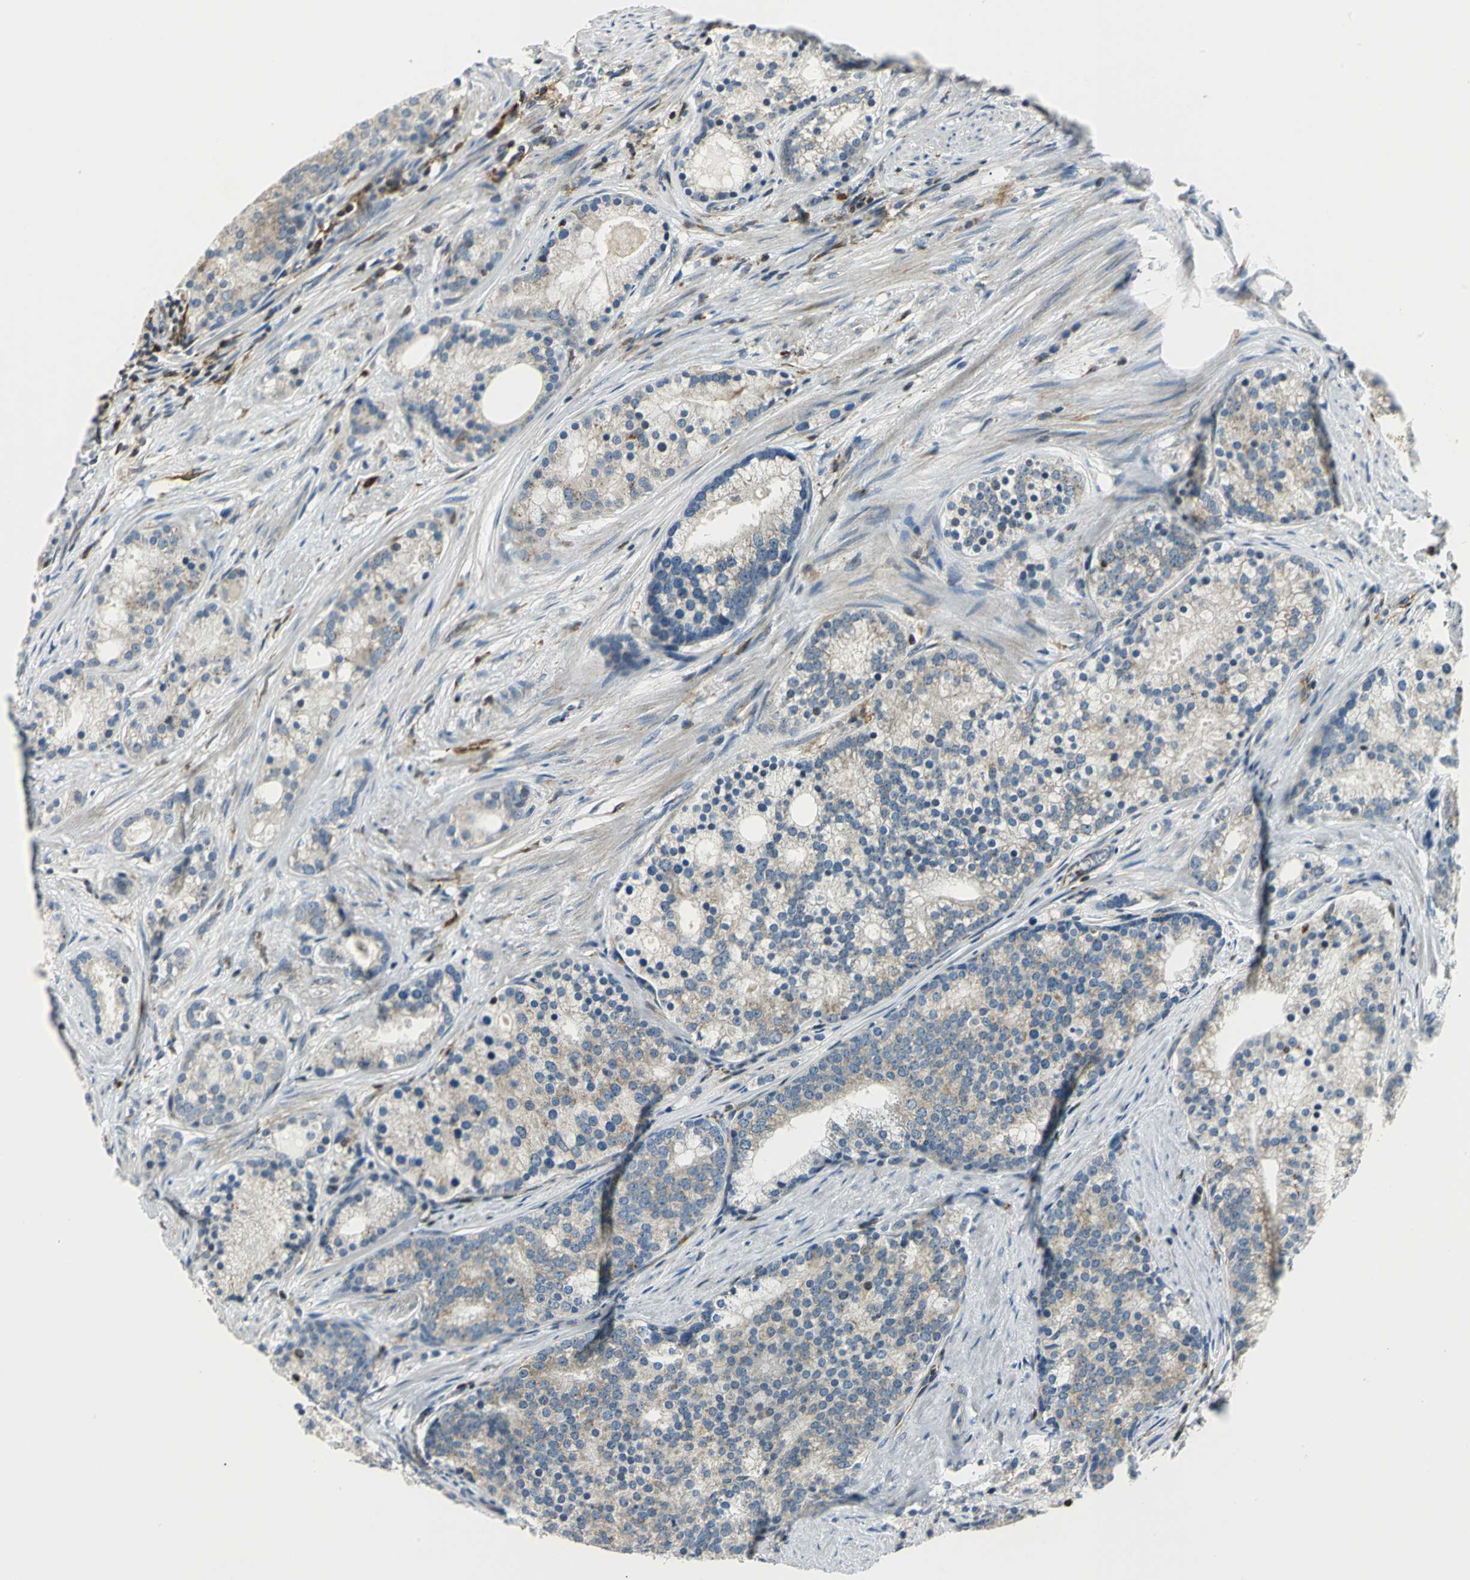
{"staining": {"intensity": "weak", "quantity": ">75%", "location": "cytoplasmic/membranous"}, "tissue": "prostate cancer", "cell_type": "Tumor cells", "image_type": "cancer", "snomed": [{"axis": "morphology", "description": "Adenocarcinoma, Low grade"}, {"axis": "topography", "description": "Prostate"}], "caption": "This is an image of immunohistochemistry staining of prostate cancer (adenocarcinoma (low-grade)), which shows weak positivity in the cytoplasmic/membranous of tumor cells.", "gene": "USP40", "patient": {"sex": "male", "age": 71}}